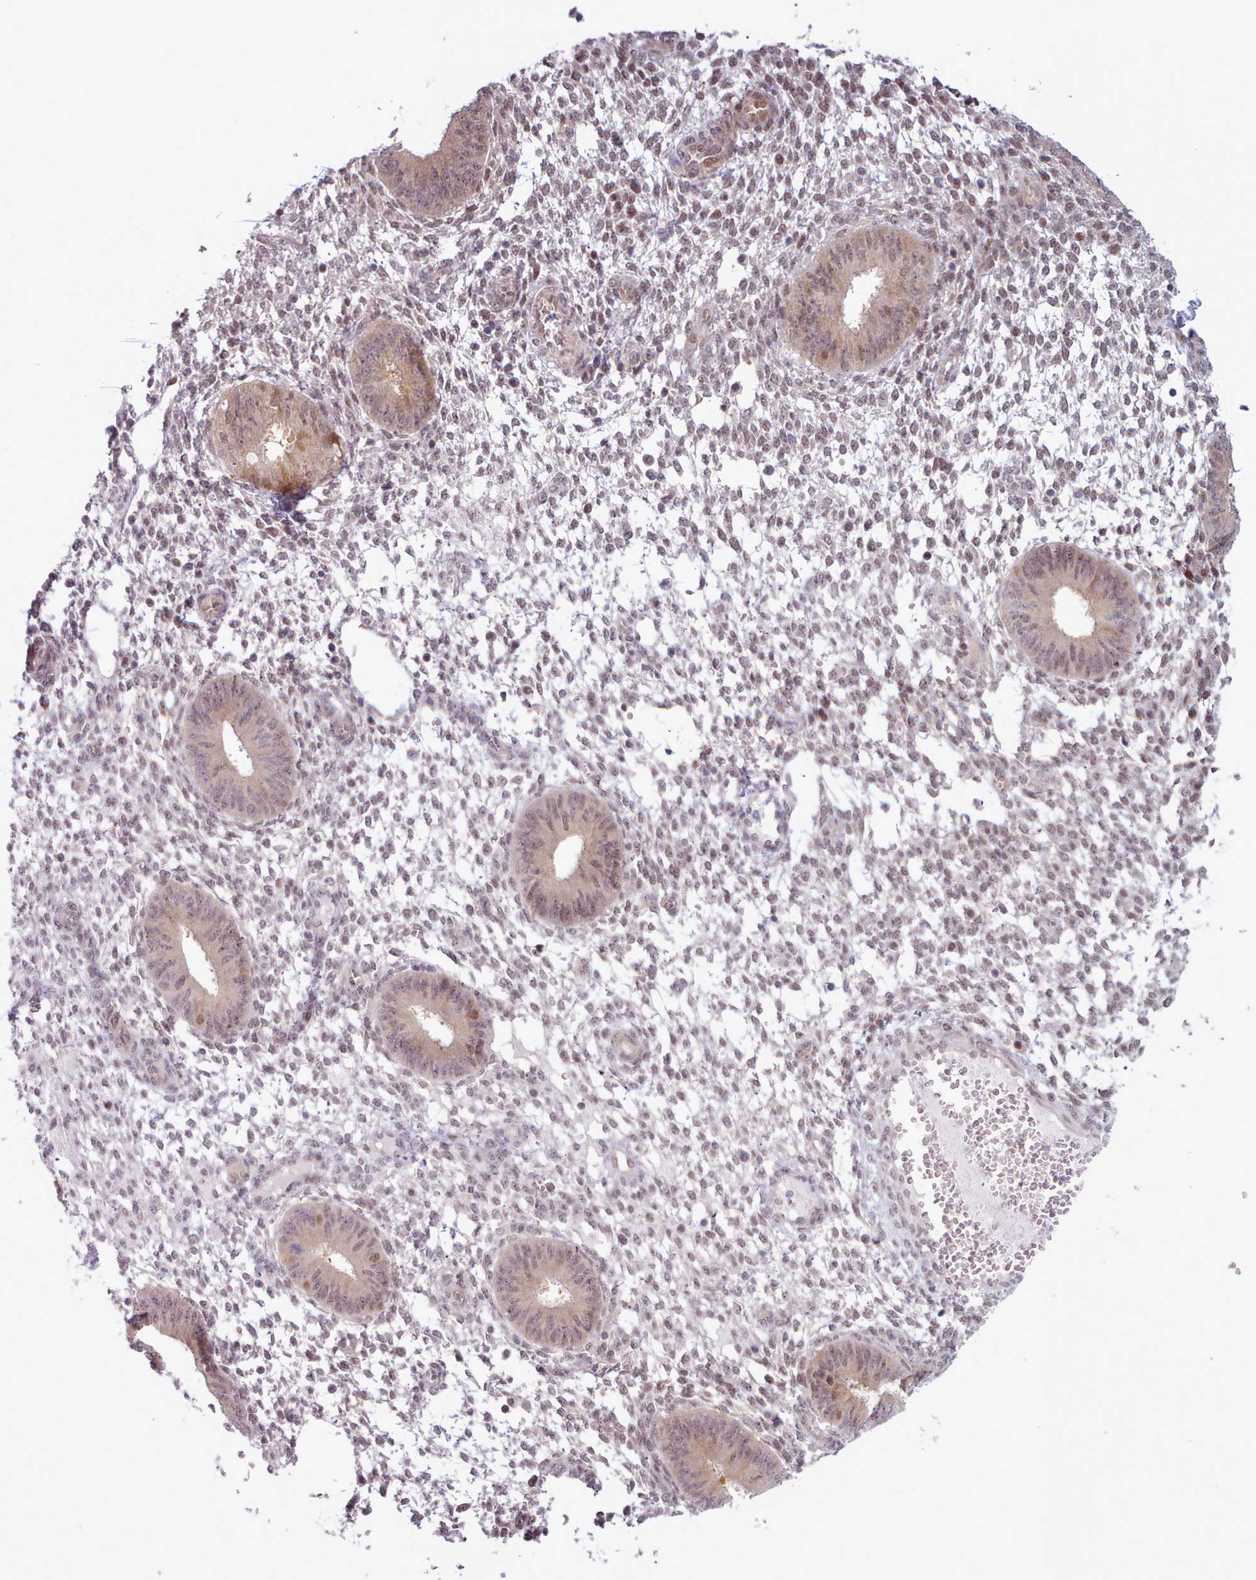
{"staining": {"intensity": "weak", "quantity": "25%-75%", "location": "nuclear"}, "tissue": "endometrium", "cell_type": "Cells in endometrial stroma", "image_type": "normal", "snomed": [{"axis": "morphology", "description": "Normal tissue, NOS"}, {"axis": "topography", "description": "Endometrium"}], "caption": "IHC photomicrograph of normal endometrium stained for a protein (brown), which reveals low levels of weak nuclear expression in approximately 25%-75% of cells in endometrial stroma.", "gene": "KBTBD6", "patient": {"sex": "female", "age": 49}}